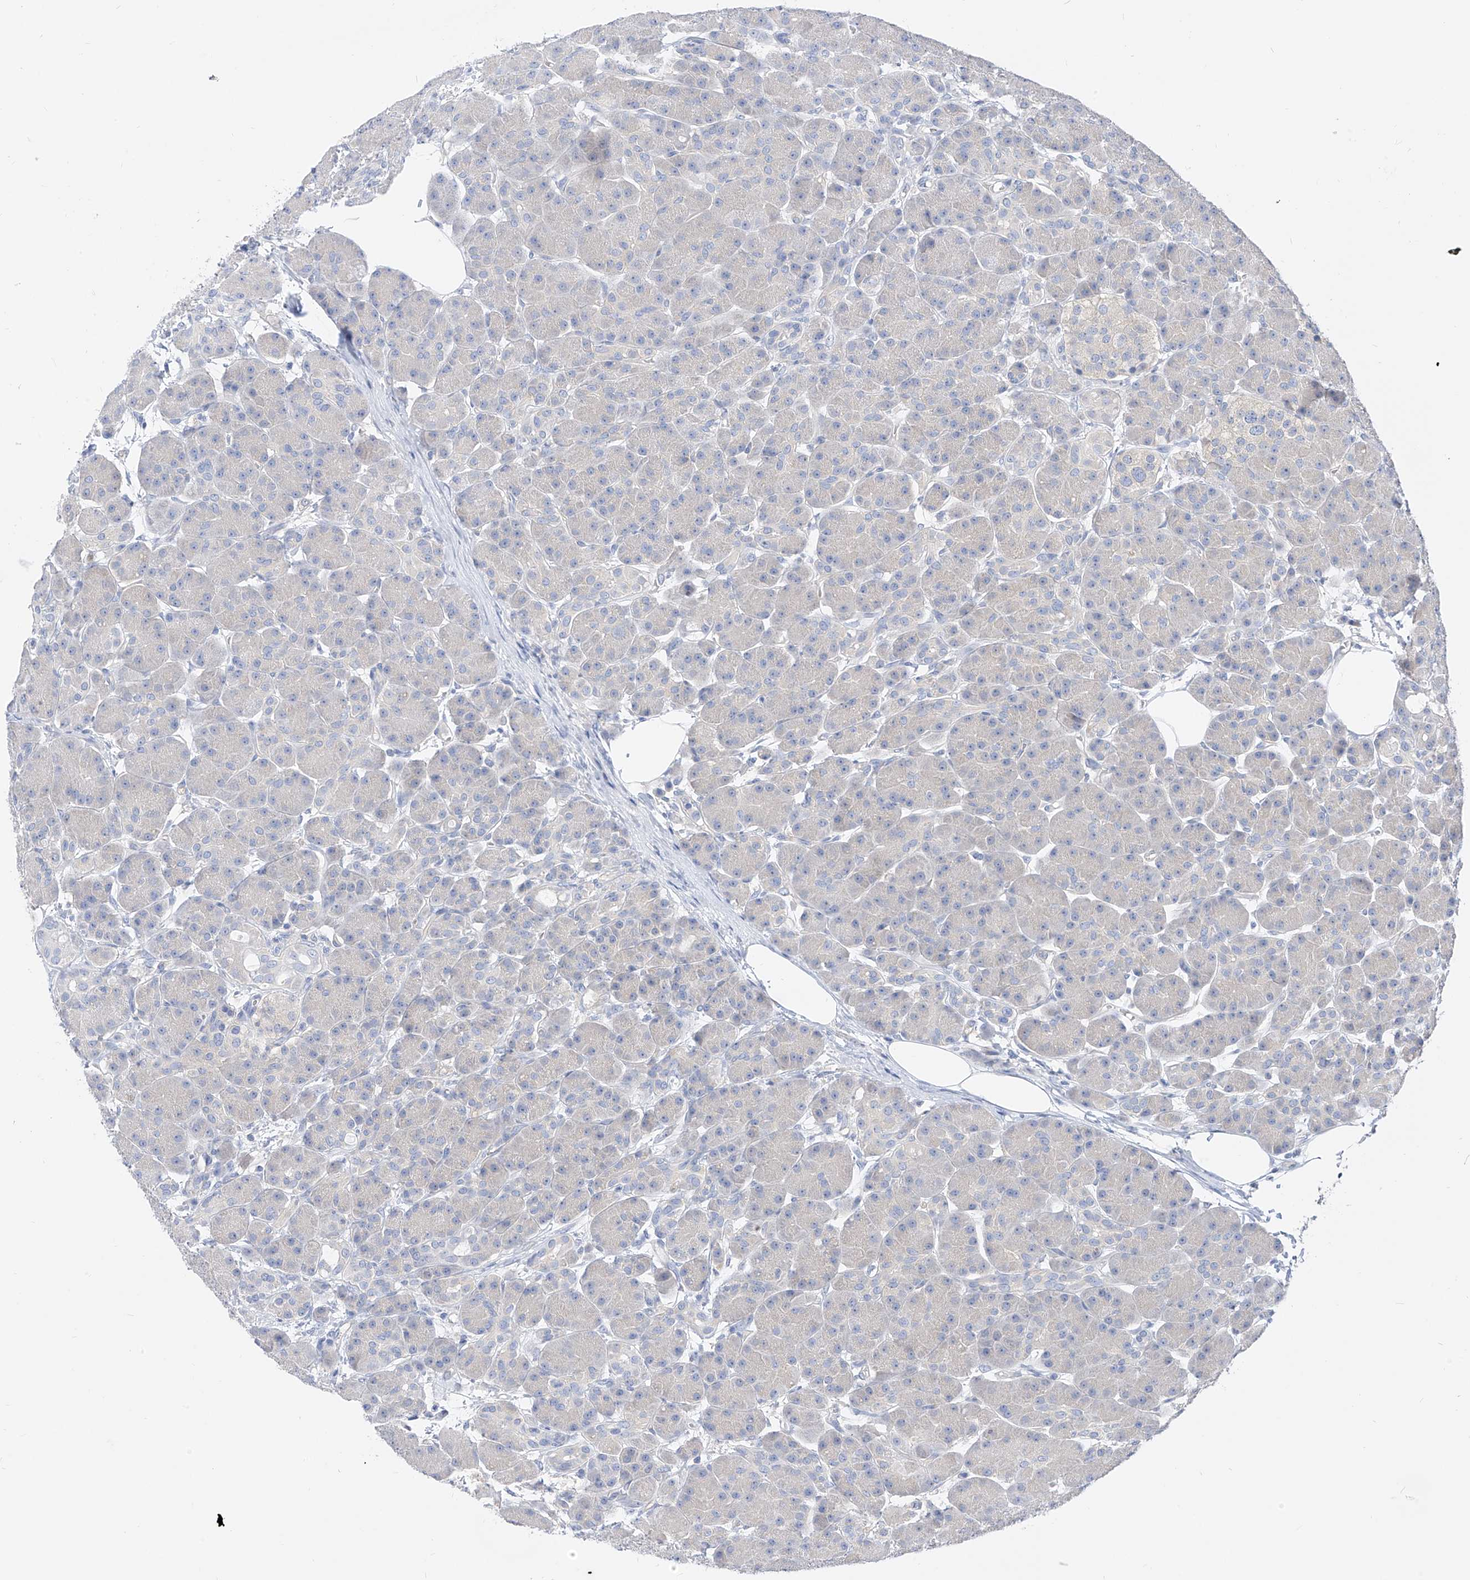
{"staining": {"intensity": "weak", "quantity": "<25%", "location": "cytoplasmic/membranous"}, "tissue": "pancreas", "cell_type": "Exocrine glandular cells", "image_type": "normal", "snomed": [{"axis": "morphology", "description": "Normal tissue, NOS"}, {"axis": "topography", "description": "Pancreas"}], "caption": "This photomicrograph is of unremarkable pancreas stained with immunohistochemistry (IHC) to label a protein in brown with the nuclei are counter-stained blue. There is no positivity in exocrine glandular cells. (DAB (3,3'-diaminobenzidine) immunohistochemistry, high magnification).", "gene": "ZZEF1", "patient": {"sex": "male", "age": 63}}